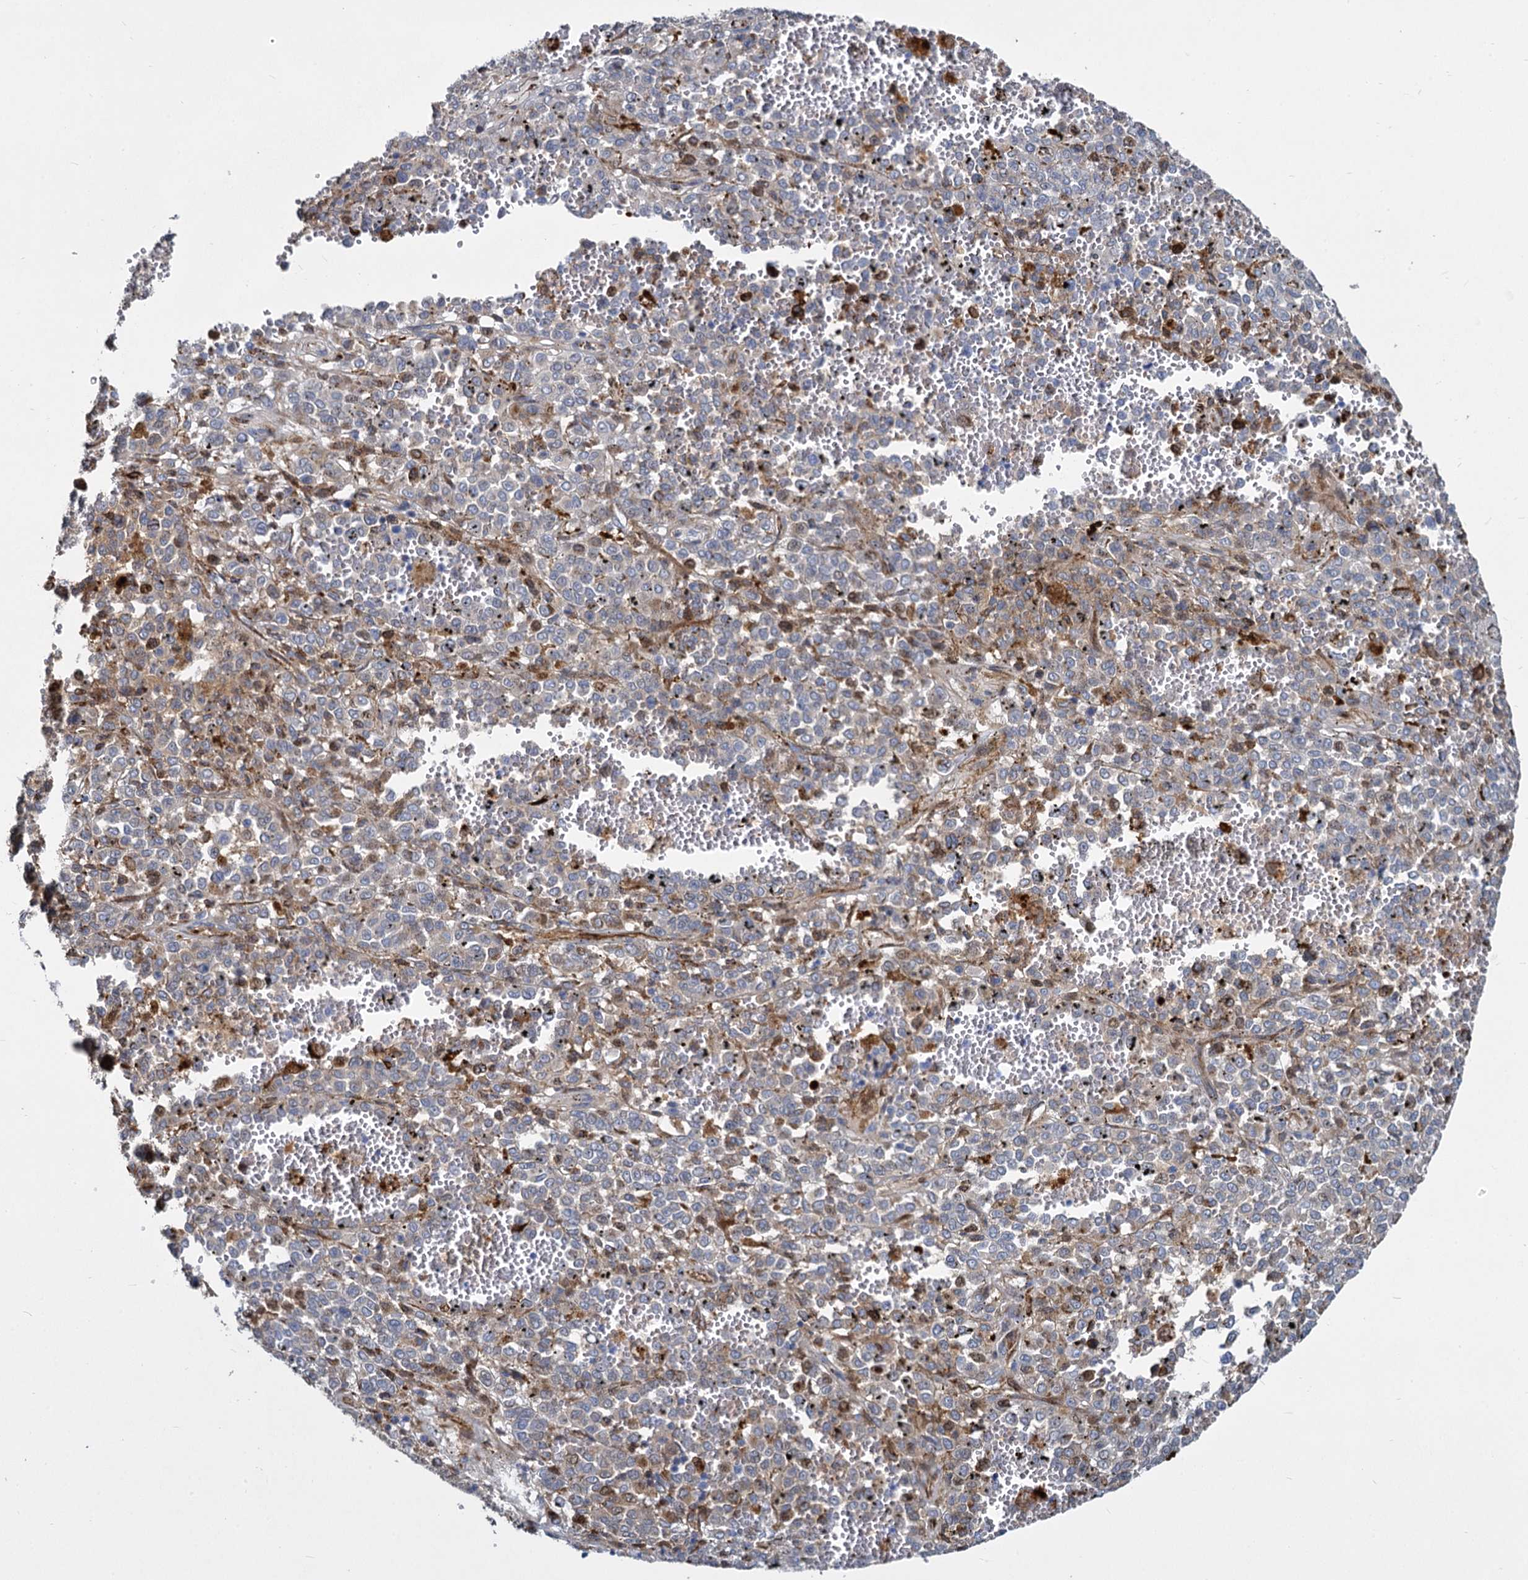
{"staining": {"intensity": "negative", "quantity": "none", "location": "none"}, "tissue": "melanoma", "cell_type": "Tumor cells", "image_type": "cancer", "snomed": [{"axis": "morphology", "description": "Malignant melanoma, Metastatic site"}, {"axis": "topography", "description": "Pancreas"}], "caption": "Human melanoma stained for a protein using IHC shows no expression in tumor cells.", "gene": "TRIM77", "patient": {"sex": "female", "age": 30}}